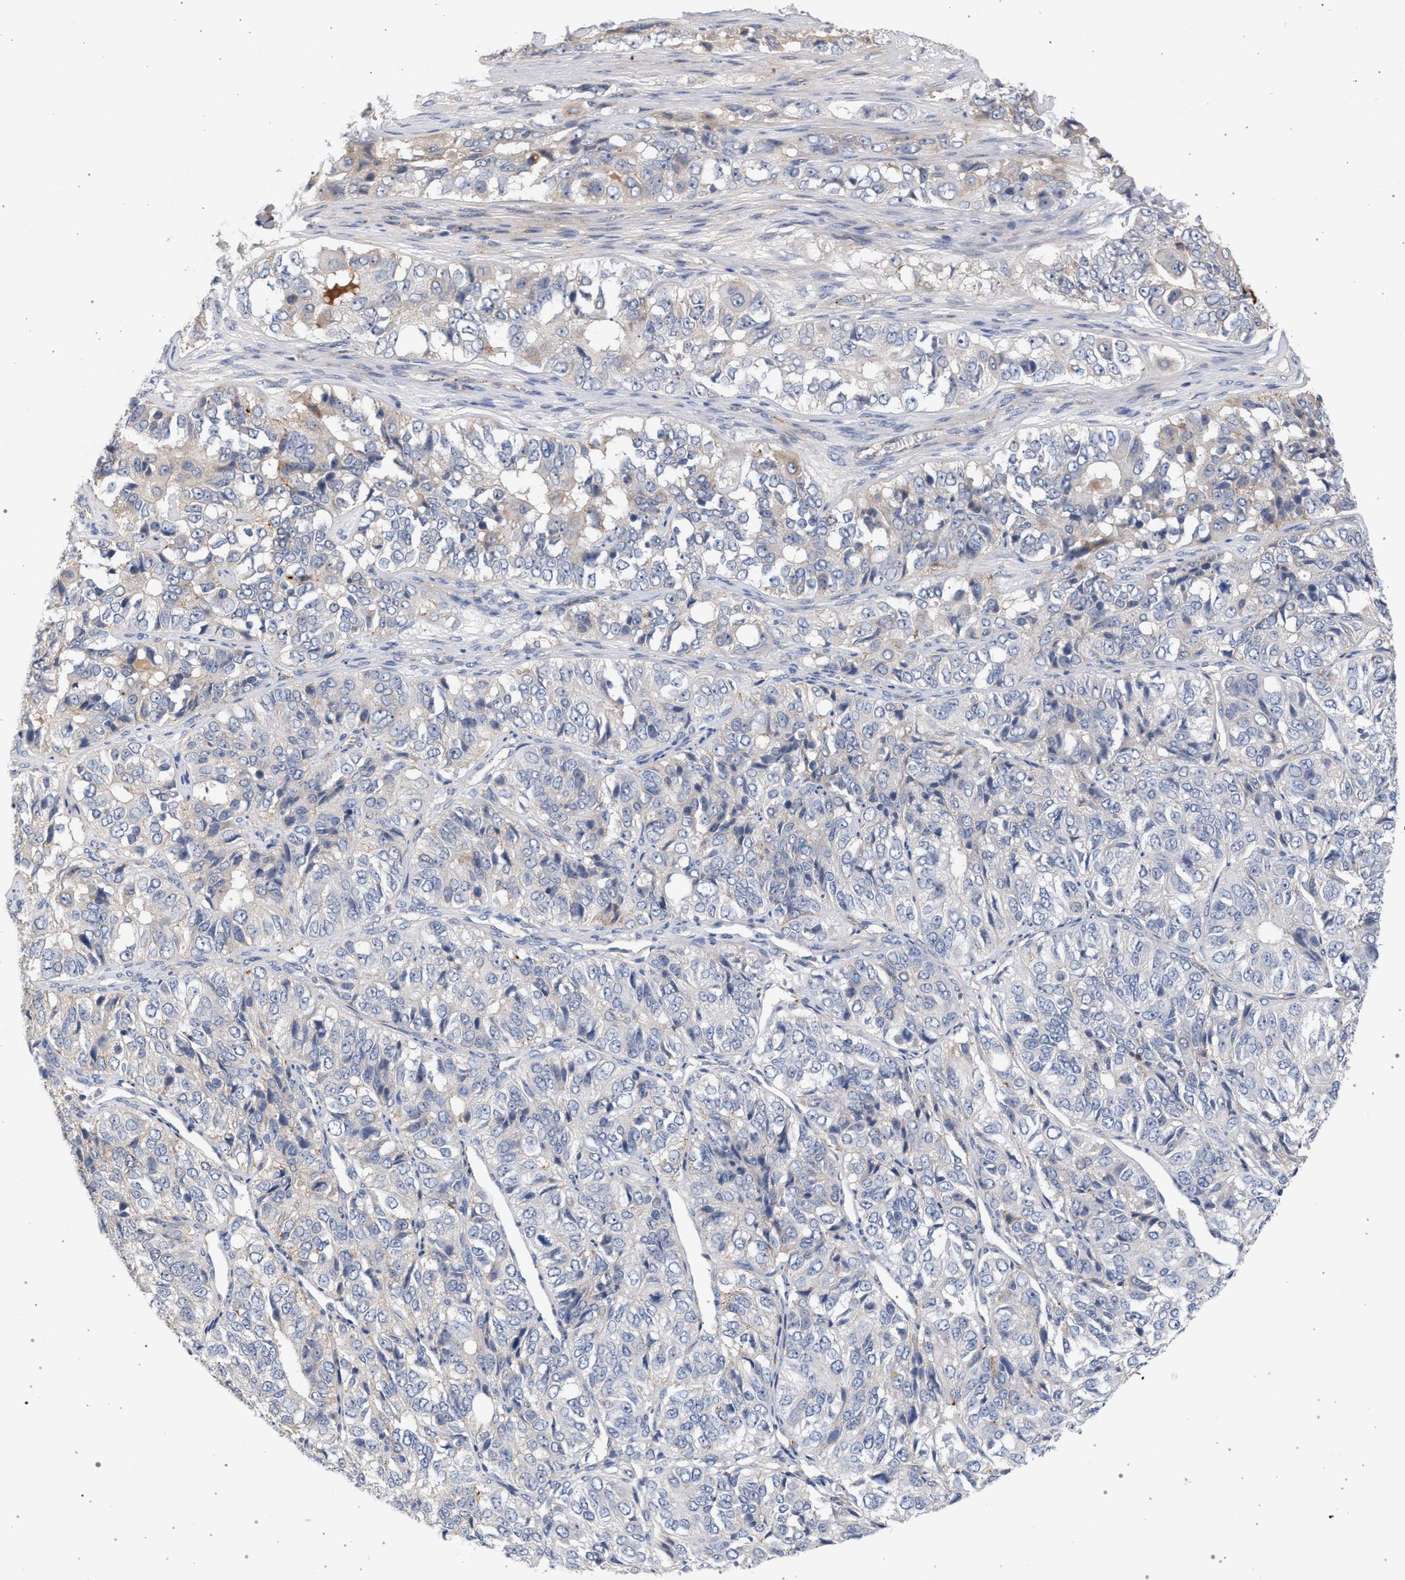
{"staining": {"intensity": "weak", "quantity": "<25%", "location": "cytoplasmic/membranous"}, "tissue": "ovarian cancer", "cell_type": "Tumor cells", "image_type": "cancer", "snomed": [{"axis": "morphology", "description": "Carcinoma, endometroid"}, {"axis": "topography", "description": "Ovary"}], "caption": "DAB immunohistochemical staining of human ovarian cancer (endometroid carcinoma) reveals no significant positivity in tumor cells. Nuclei are stained in blue.", "gene": "MAMDC2", "patient": {"sex": "female", "age": 51}}